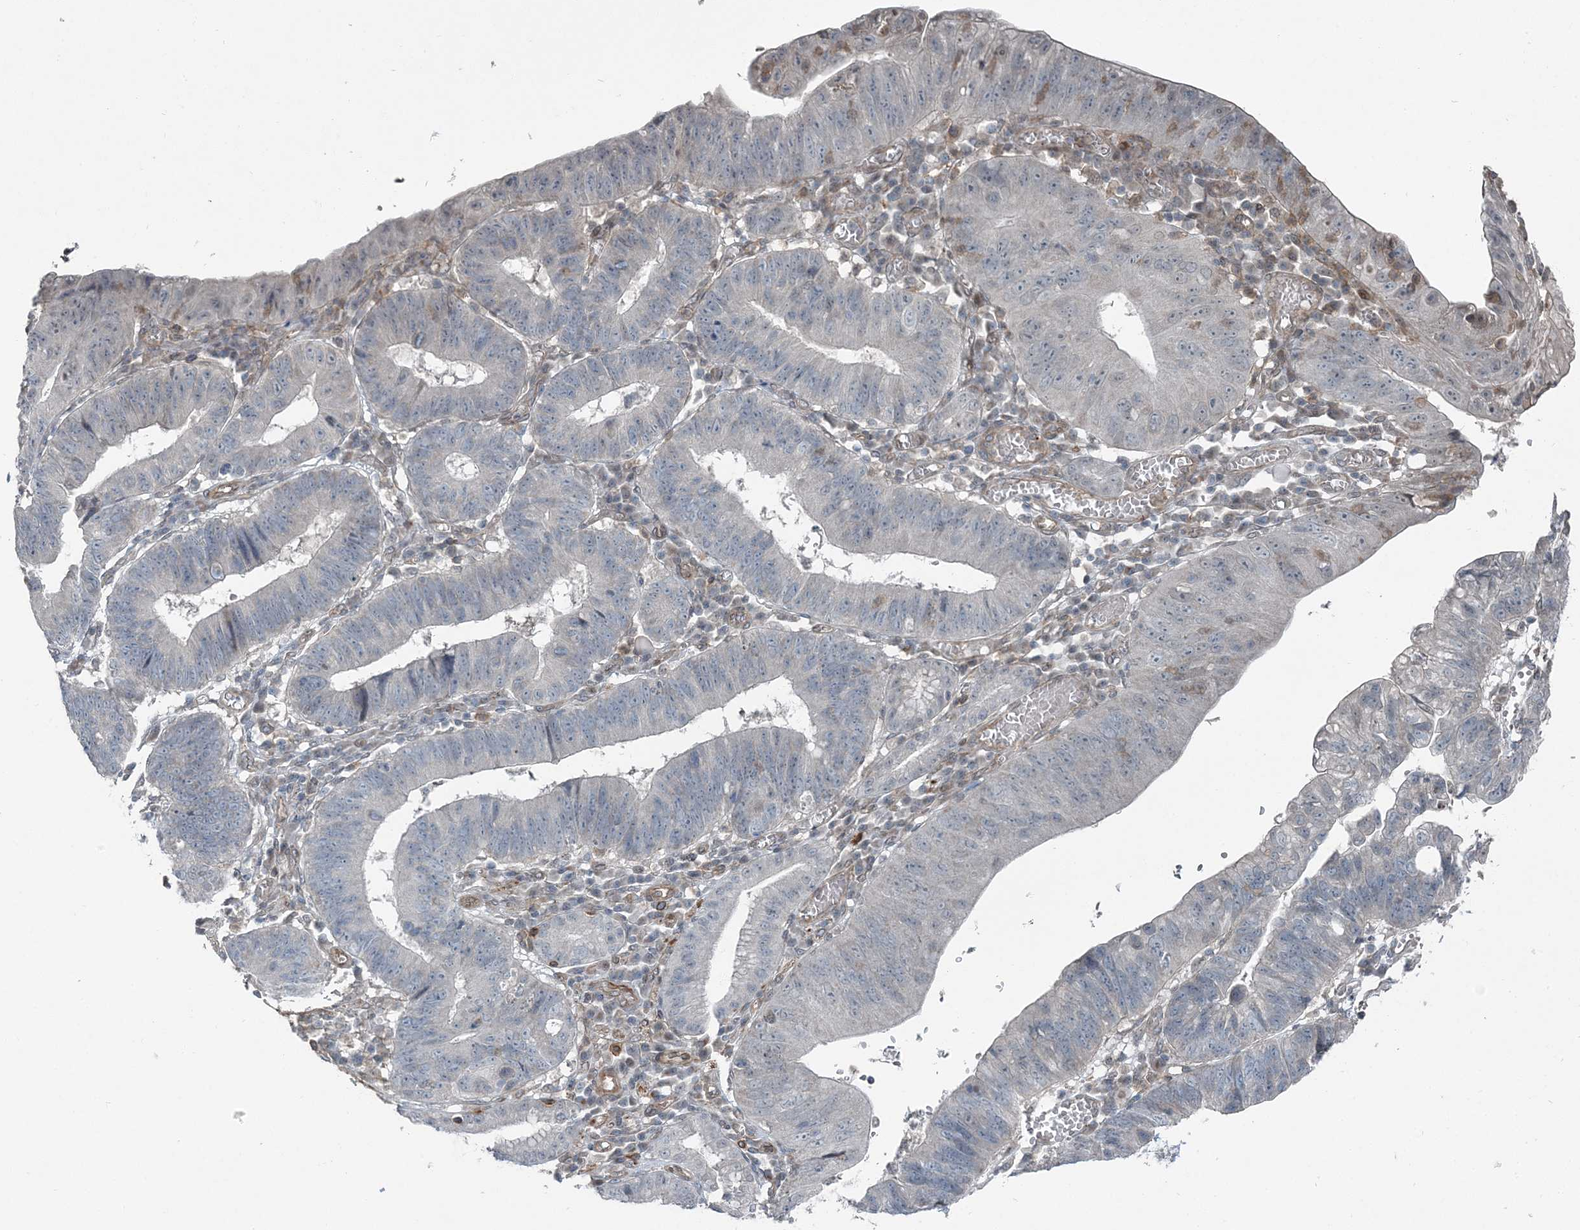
{"staining": {"intensity": "negative", "quantity": "none", "location": "none"}, "tissue": "stomach cancer", "cell_type": "Tumor cells", "image_type": "cancer", "snomed": [{"axis": "morphology", "description": "Adenocarcinoma, NOS"}, {"axis": "topography", "description": "Stomach"}], "caption": "Immunohistochemical staining of stomach cancer (adenocarcinoma) demonstrates no significant positivity in tumor cells.", "gene": "FBXL17", "patient": {"sex": "male", "age": 59}}